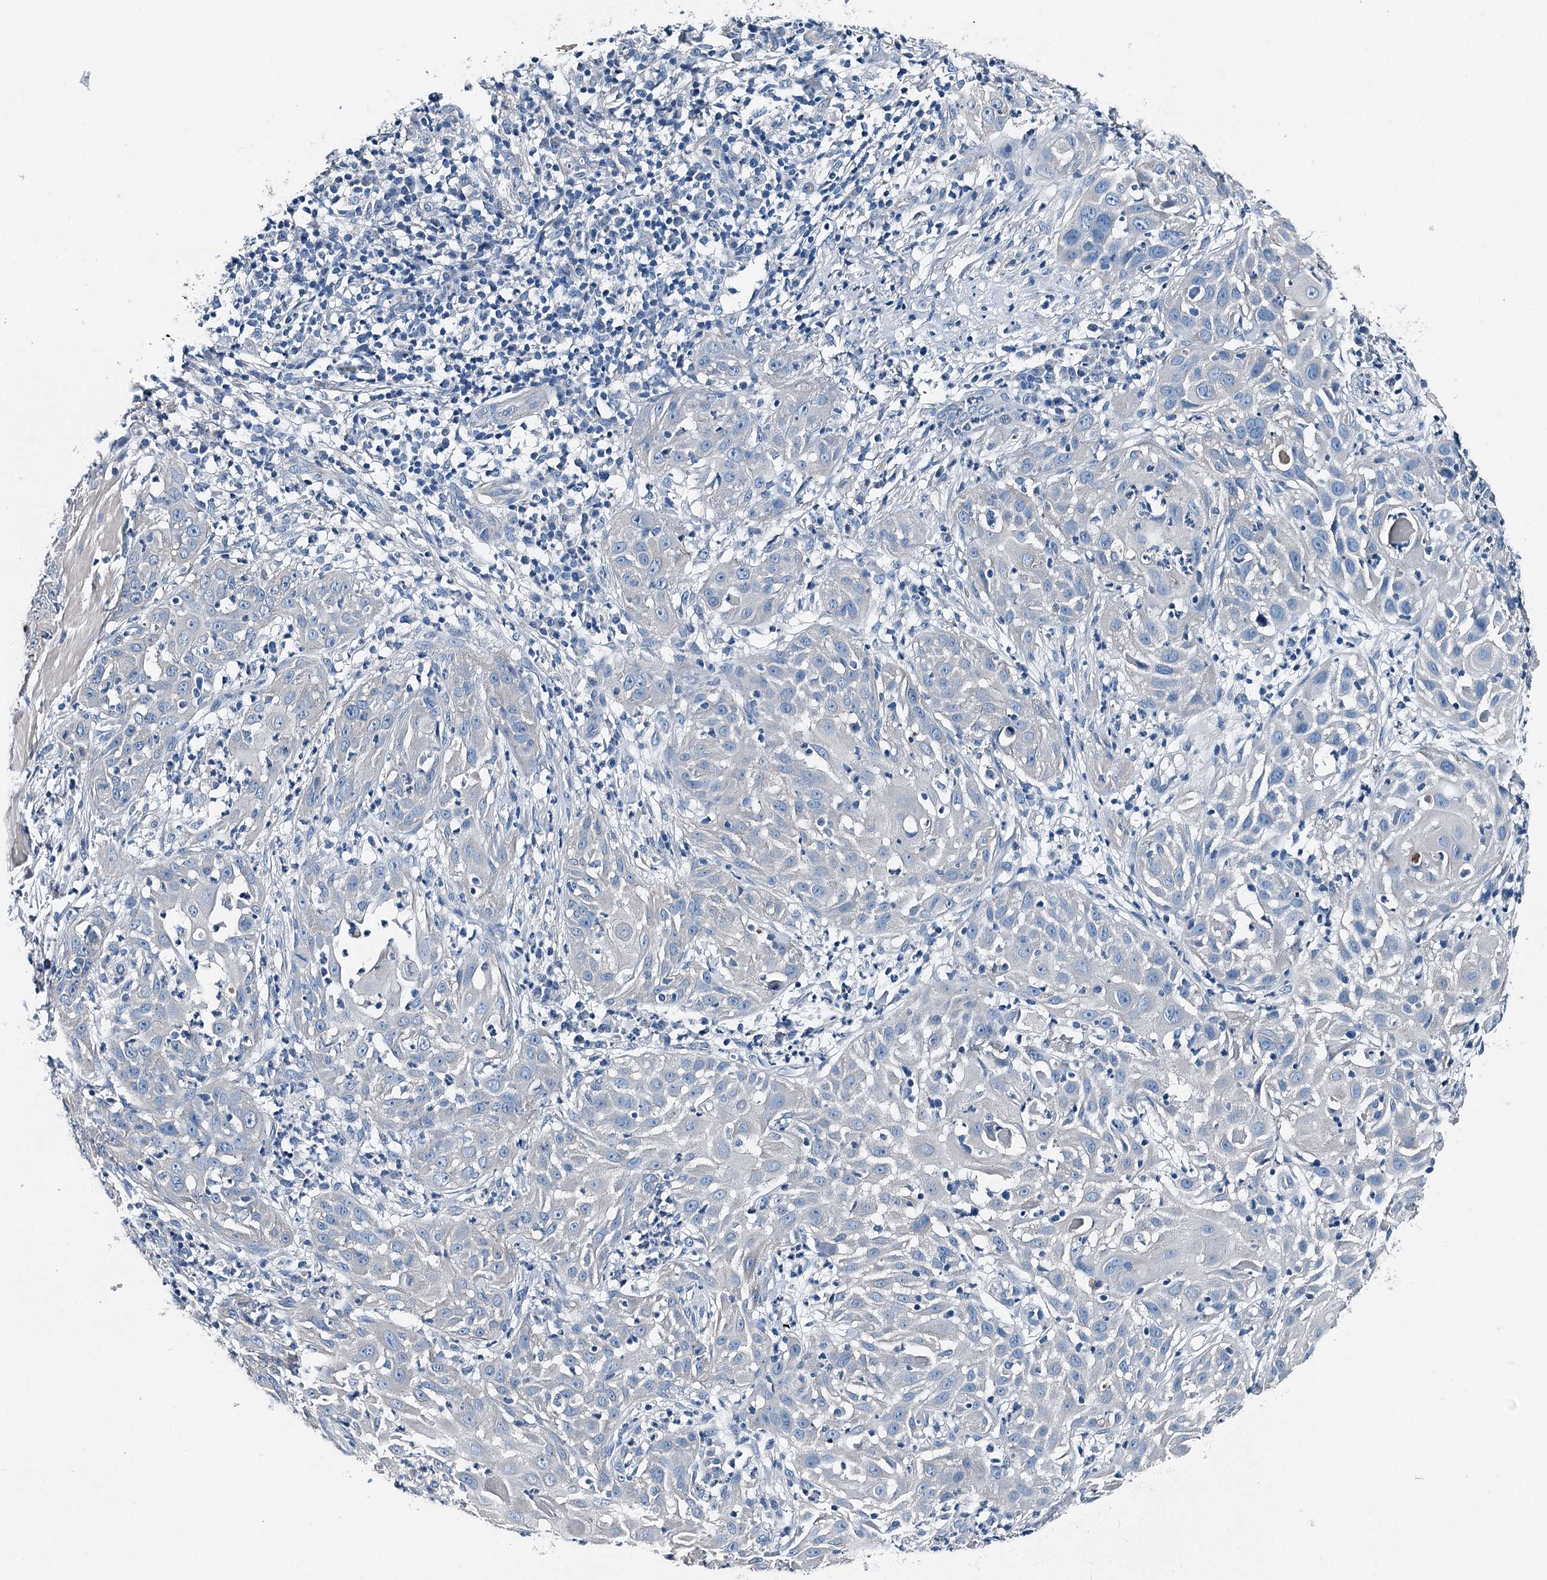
{"staining": {"intensity": "negative", "quantity": "none", "location": "none"}, "tissue": "skin cancer", "cell_type": "Tumor cells", "image_type": "cancer", "snomed": [{"axis": "morphology", "description": "Squamous cell carcinoma, NOS"}, {"axis": "topography", "description": "Skin"}], "caption": "A histopathology image of human skin cancer is negative for staining in tumor cells.", "gene": "BHMT", "patient": {"sex": "female", "age": 44}}